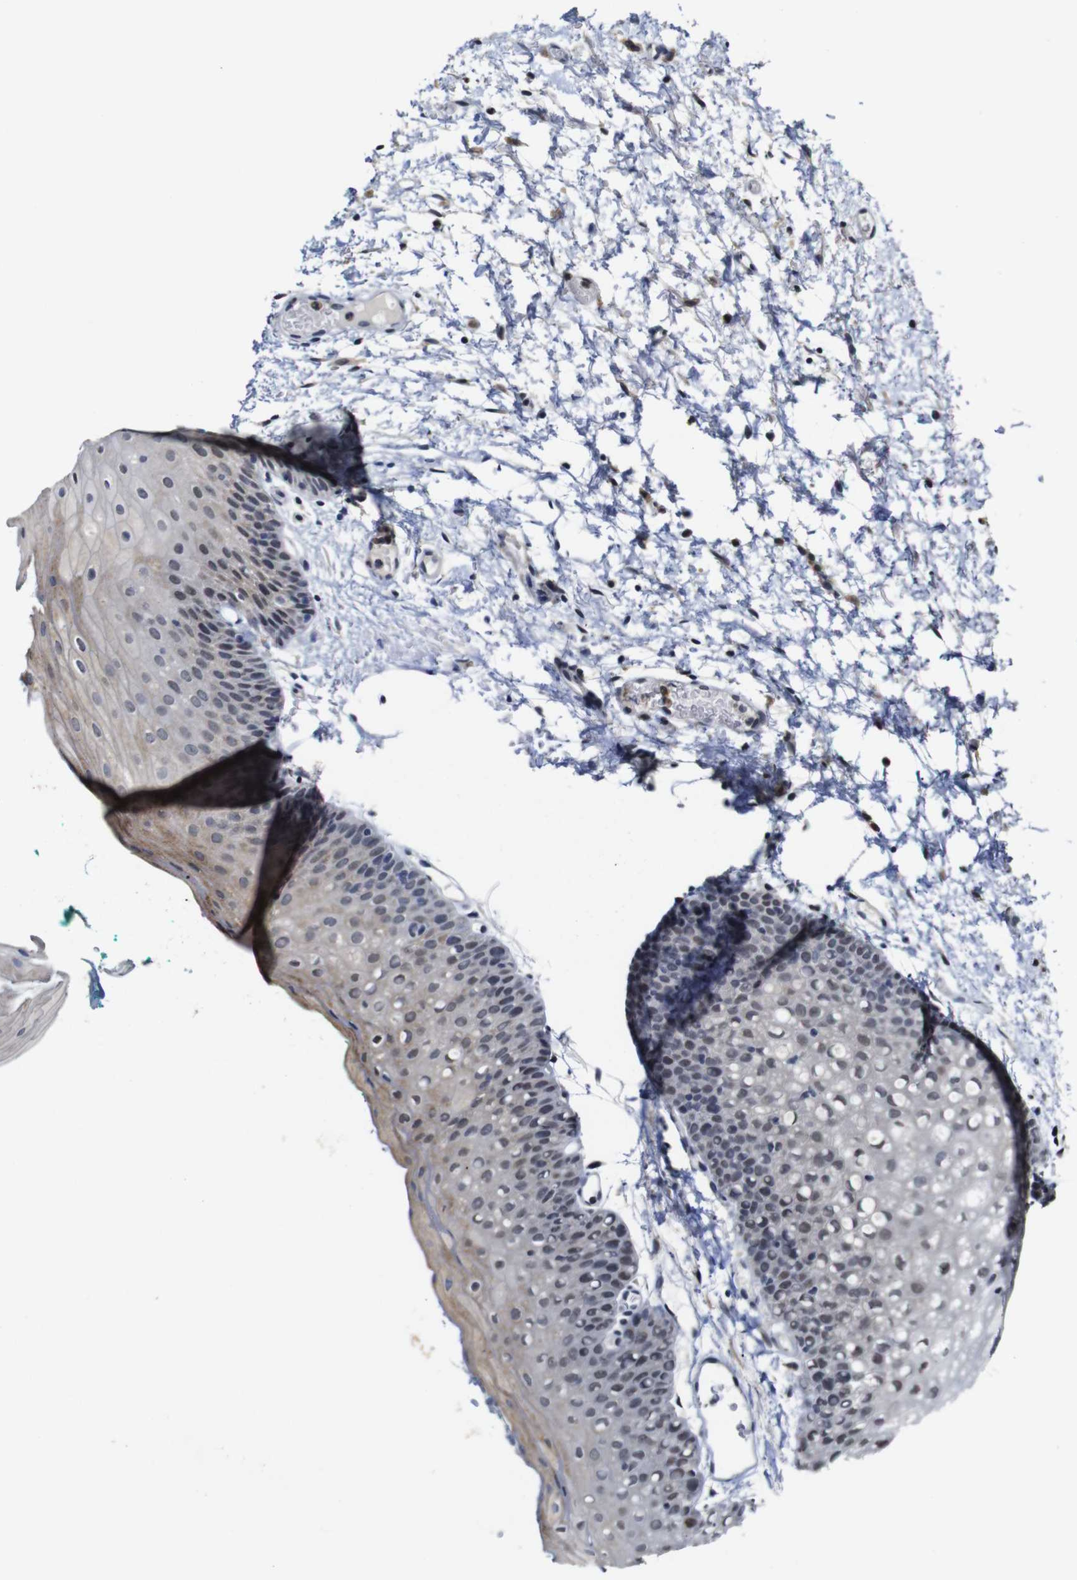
{"staining": {"intensity": "moderate", "quantity": "<25%", "location": "cytoplasmic/membranous,nuclear"}, "tissue": "oral mucosa", "cell_type": "Squamous epithelial cells", "image_type": "normal", "snomed": [{"axis": "morphology", "description": "Normal tissue, NOS"}, {"axis": "morphology", "description": "Squamous cell carcinoma, NOS"}, {"axis": "topography", "description": "Oral tissue"}, {"axis": "topography", "description": "Salivary gland"}, {"axis": "topography", "description": "Head-Neck"}], "caption": "High-magnification brightfield microscopy of unremarkable oral mucosa stained with DAB (brown) and counterstained with hematoxylin (blue). squamous epithelial cells exhibit moderate cytoplasmic/membranous,nuclear staining is identified in approximately<25% of cells. Ihc stains the protein in brown and the nuclei are stained blue.", "gene": "NTRK3", "patient": {"sex": "female", "age": 62}}